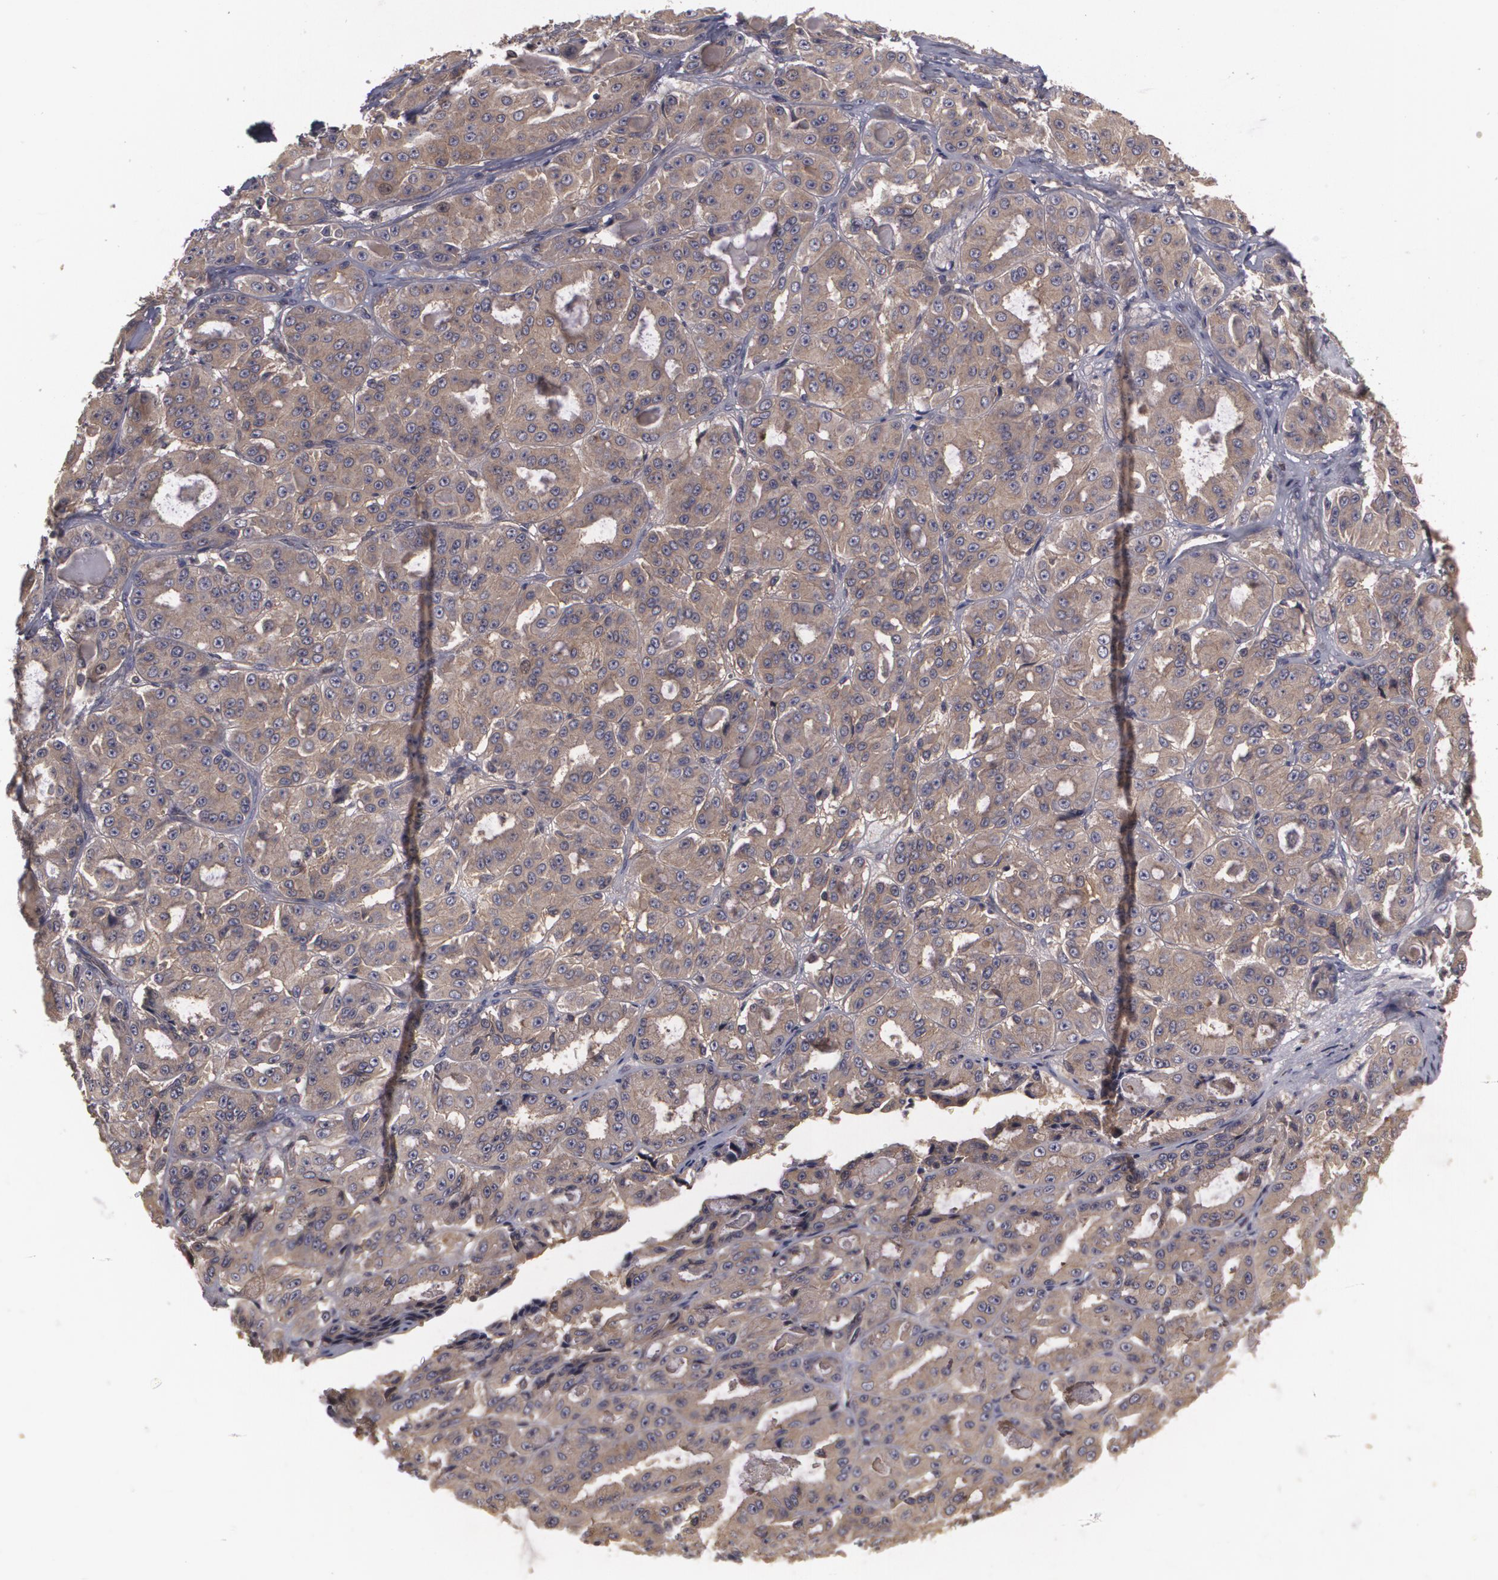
{"staining": {"intensity": "weak", "quantity": ">75%", "location": "cytoplasmic/membranous"}, "tissue": "ovarian cancer", "cell_type": "Tumor cells", "image_type": "cancer", "snomed": [{"axis": "morphology", "description": "Carcinoma, endometroid"}, {"axis": "topography", "description": "Ovary"}], "caption": "The photomicrograph displays immunohistochemical staining of ovarian cancer (endometroid carcinoma). There is weak cytoplasmic/membranous expression is seen in approximately >75% of tumor cells.", "gene": "HRAS", "patient": {"sex": "female", "age": 61}}